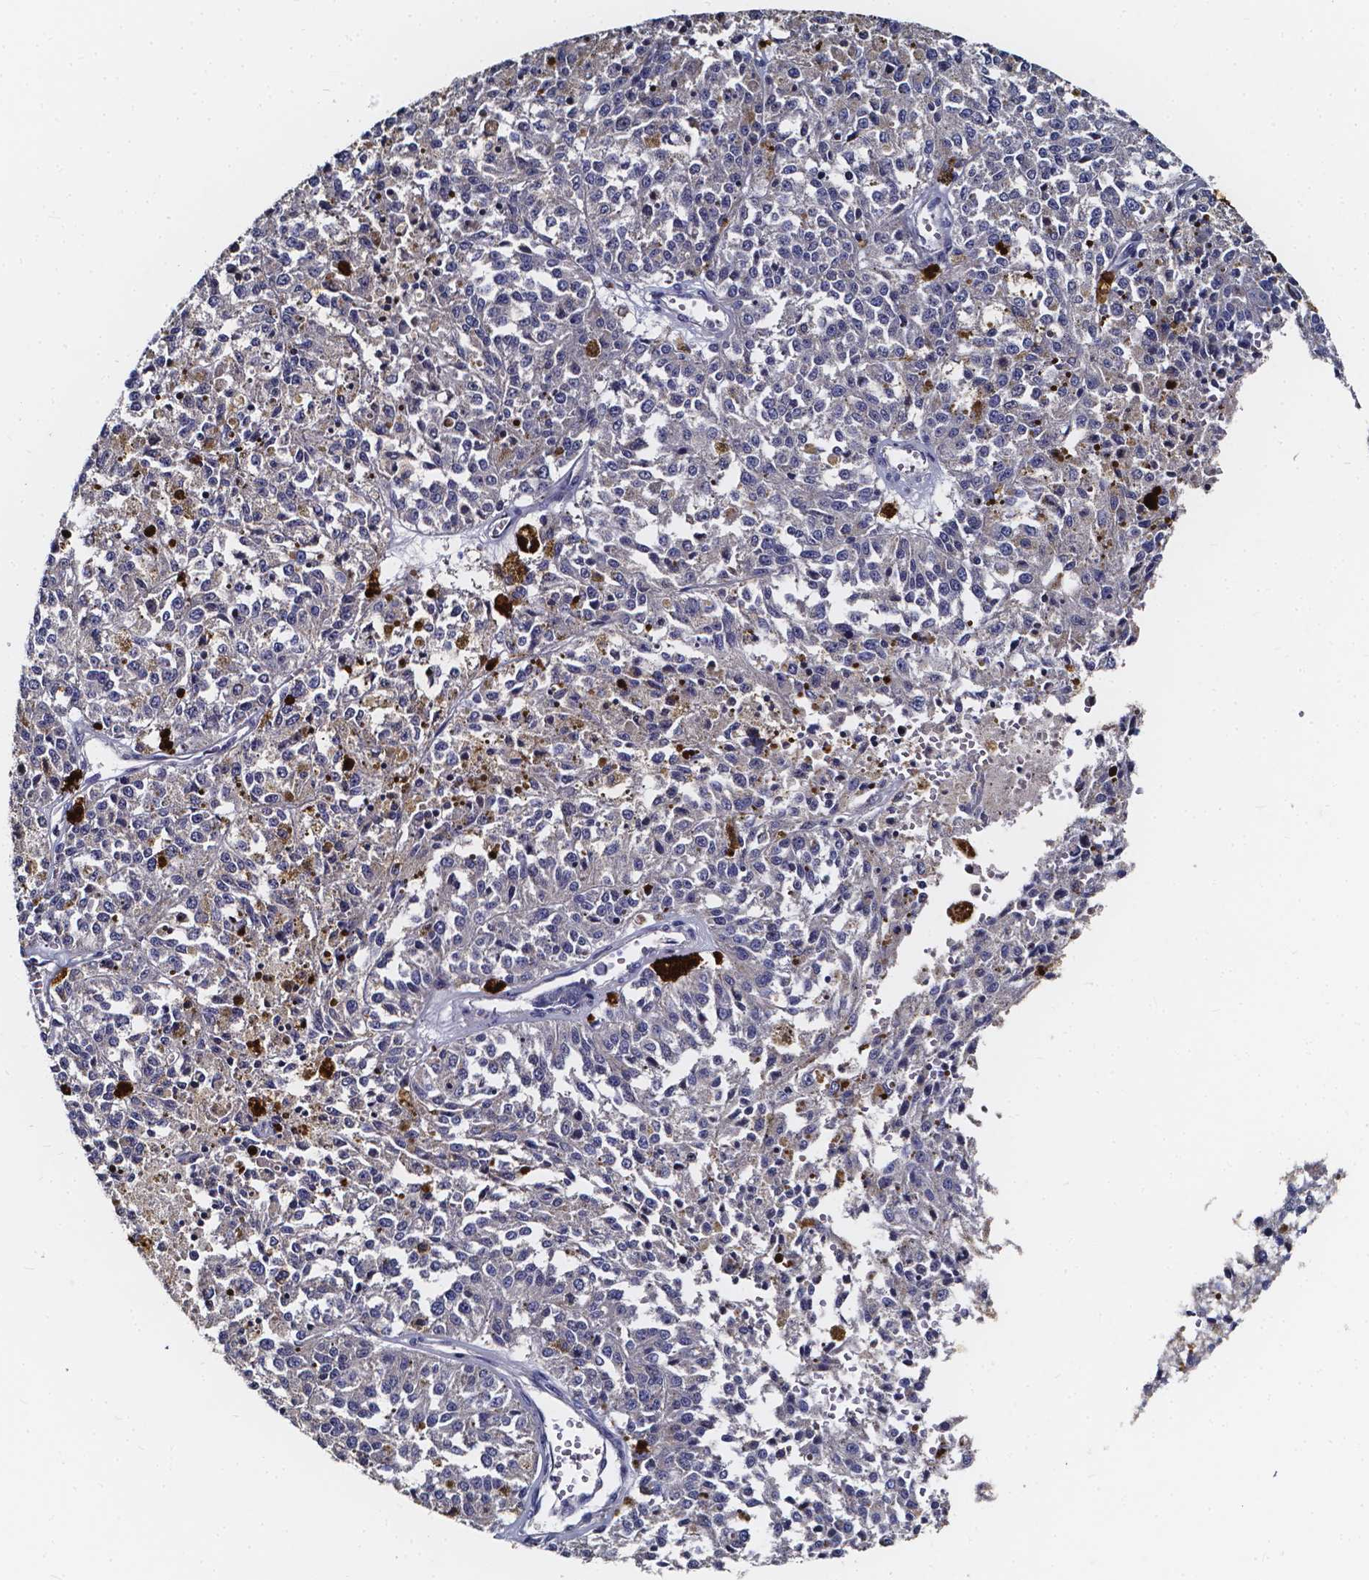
{"staining": {"intensity": "negative", "quantity": "none", "location": "none"}, "tissue": "melanoma", "cell_type": "Tumor cells", "image_type": "cancer", "snomed": [{"axis": "morphology", "description": "Malignant melanoma, Metastatic site"}, {"axis": "topography", "description": "Lymph node"}], "caption": "Melanoma was stained to show a protein in brown. There is no significant staining in tumor cells.", "gene": "SOWAHA", "patient": {"sex": "female", "age": 64}}